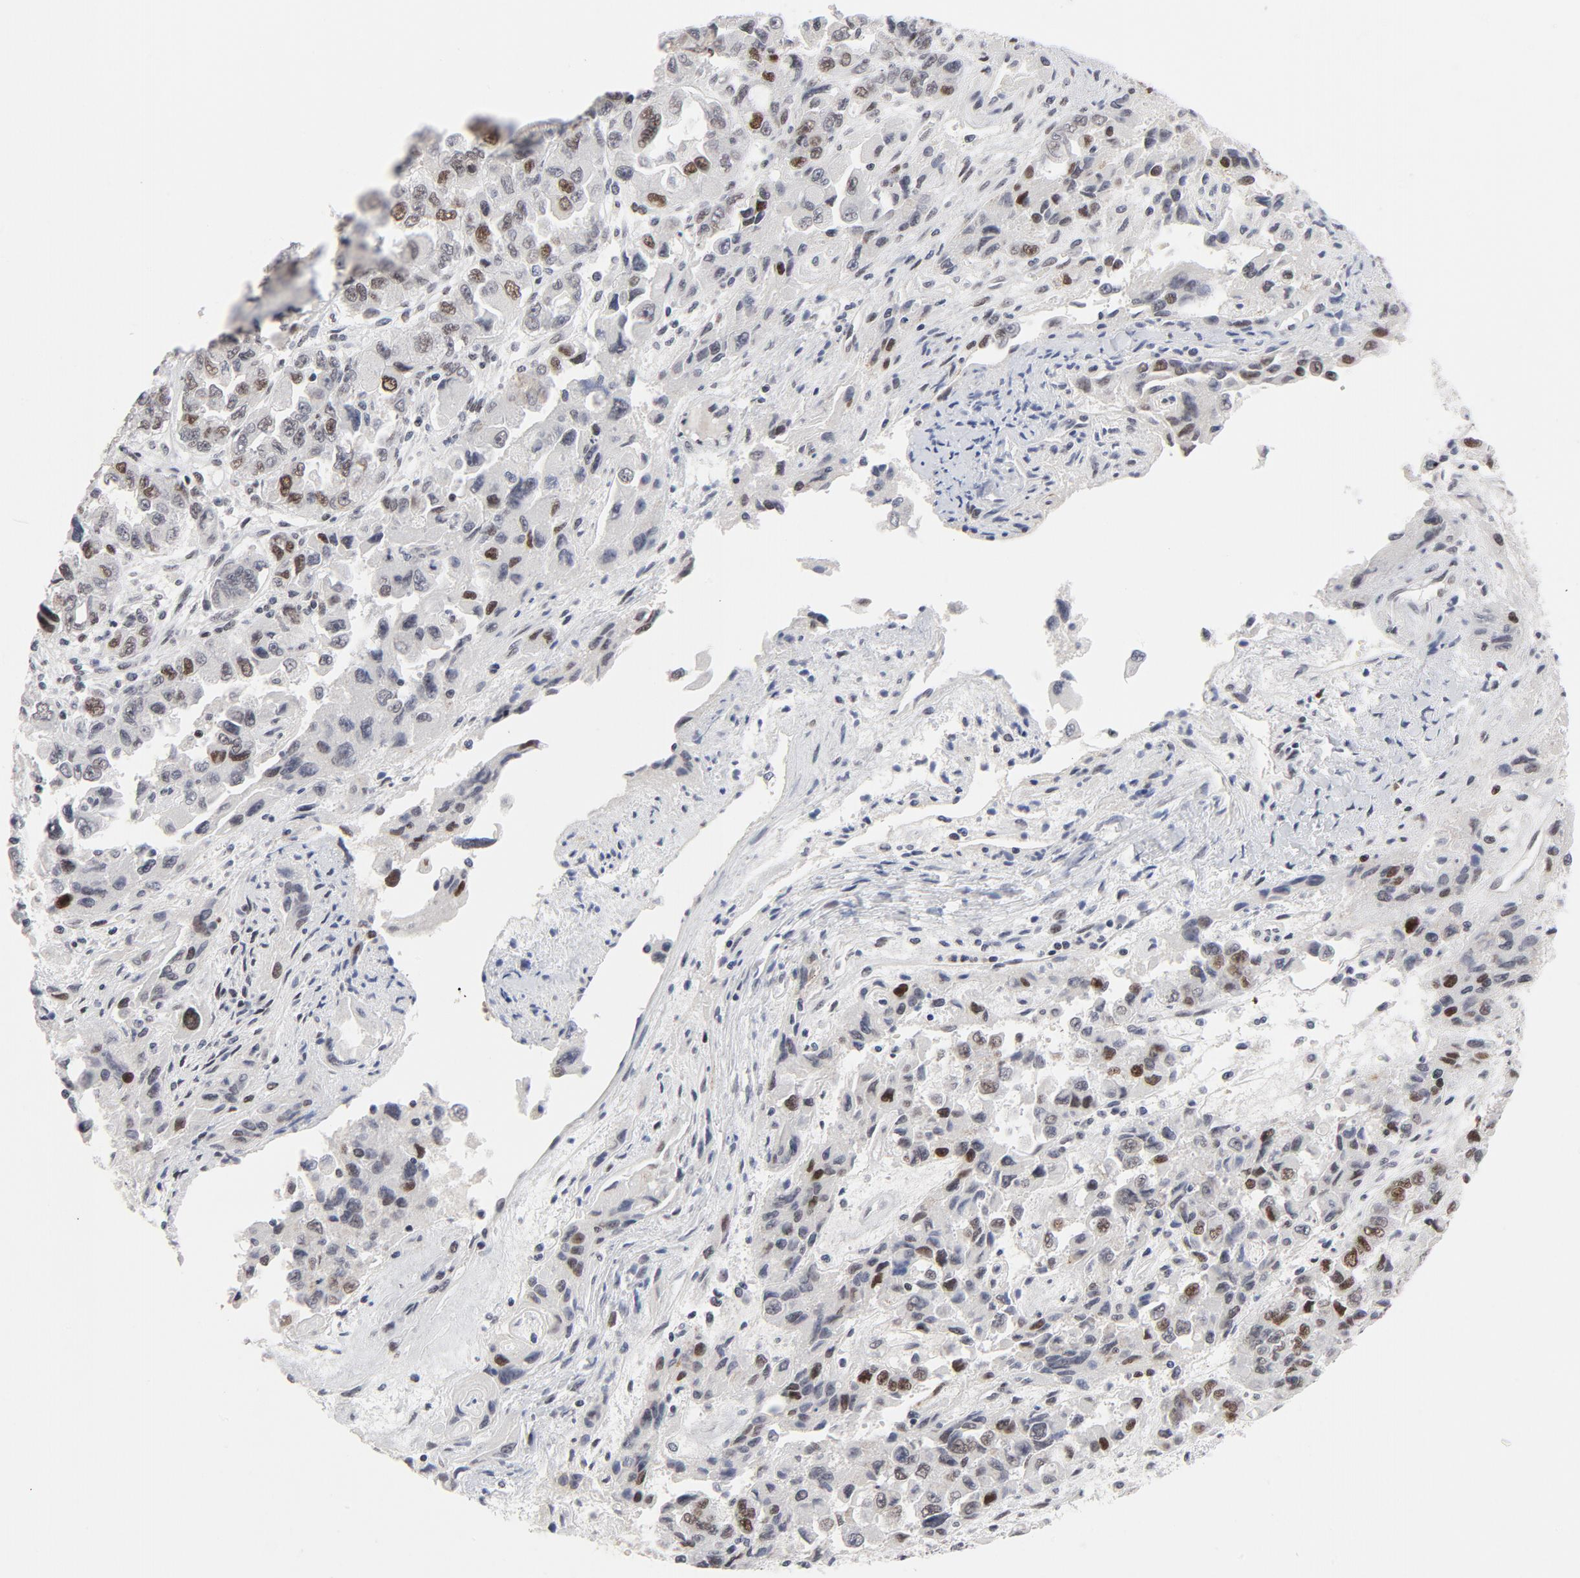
{"staining": {"intensity": "moderate", "quantity": "<25%", "location": "nuclear"}, "tissue": "ovarian cancer", "cell_type": "Tumor cells", "image_type": "cancer", "snomed": [{"axis": "morphology", "description": "Cystadenocarcinoma, serous, NOS"}, {"axis": "topography", "description": "Ovary"}], "caption": "Ovarian cancer (serous cystadenocarcinoma) stained with a protein marker displays moderate staining in tumor cells.", "gene": "RFC4", "patient": {"sex": "female", "age": 84}}